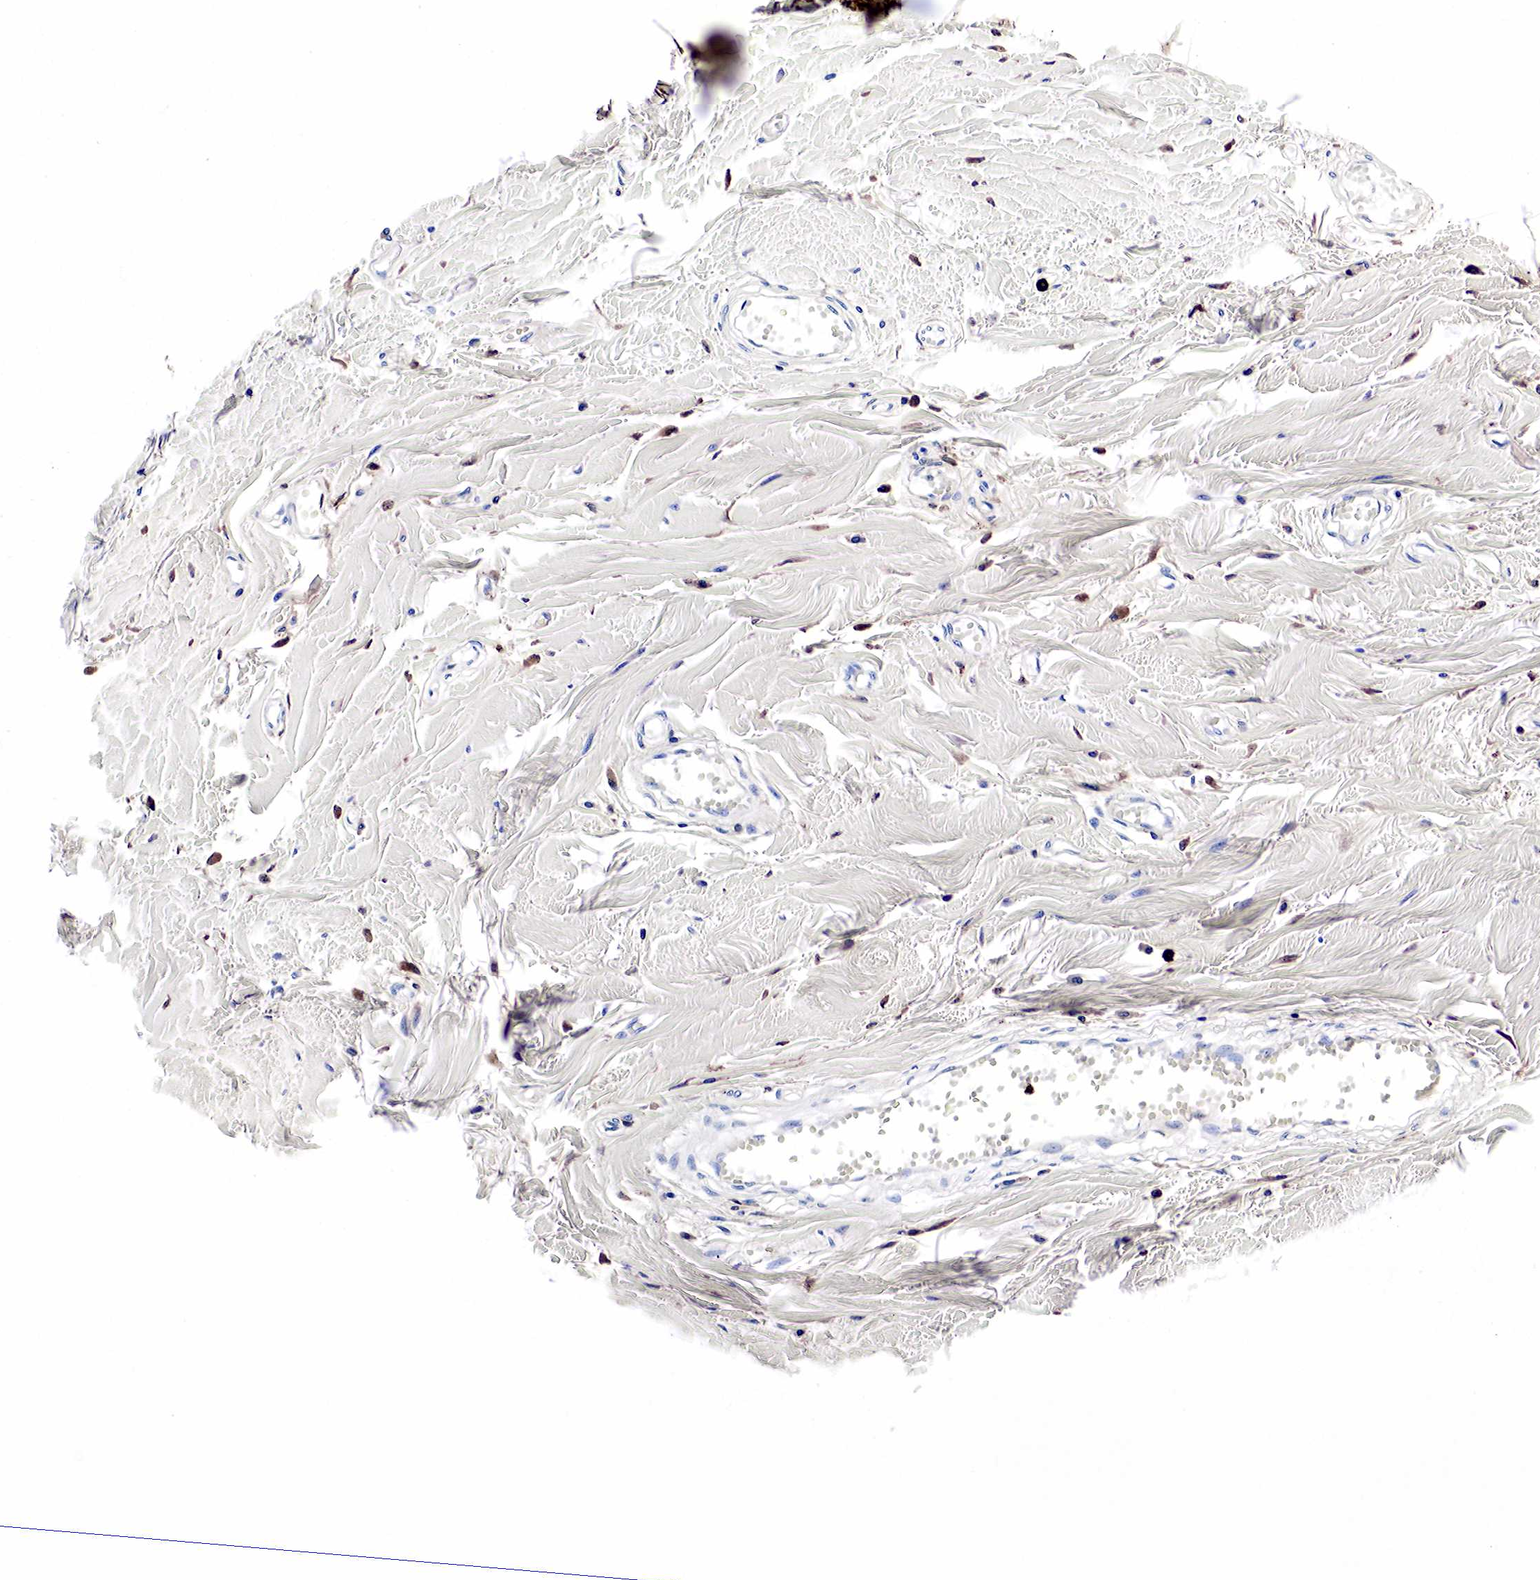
{"staining": {"intensity": "negative", "quantity": "<25%", "location": "cytoplasmic/membranous"}, "tissue": "adipose tissue", "cell_type": "Adipocytes", "image_type": "normal", "snomed": [{"axis": "morphology", "description": "Normal tissue, NOS"}, {"axis": "morphology", "description": "Sarcoma, NOS"}, {"axis": "topography", "description": "Skin"}, {"axis": "topography", "description": "Soft tissue"}], "caption": "High magnification brightfield microscopy of benign adipose tissue stained with DAB (3,3'-diaminobenzidine) (brown) and counterstained with hematoxylin (blue): adipocytes show no significant staining. (Brightfield microscopy of DAB (3,3'-diaminobenzidine) immunohistochemistry at high magnification).", "gene": "LYZ", "patient": {"sex": "female", "age": 51}}